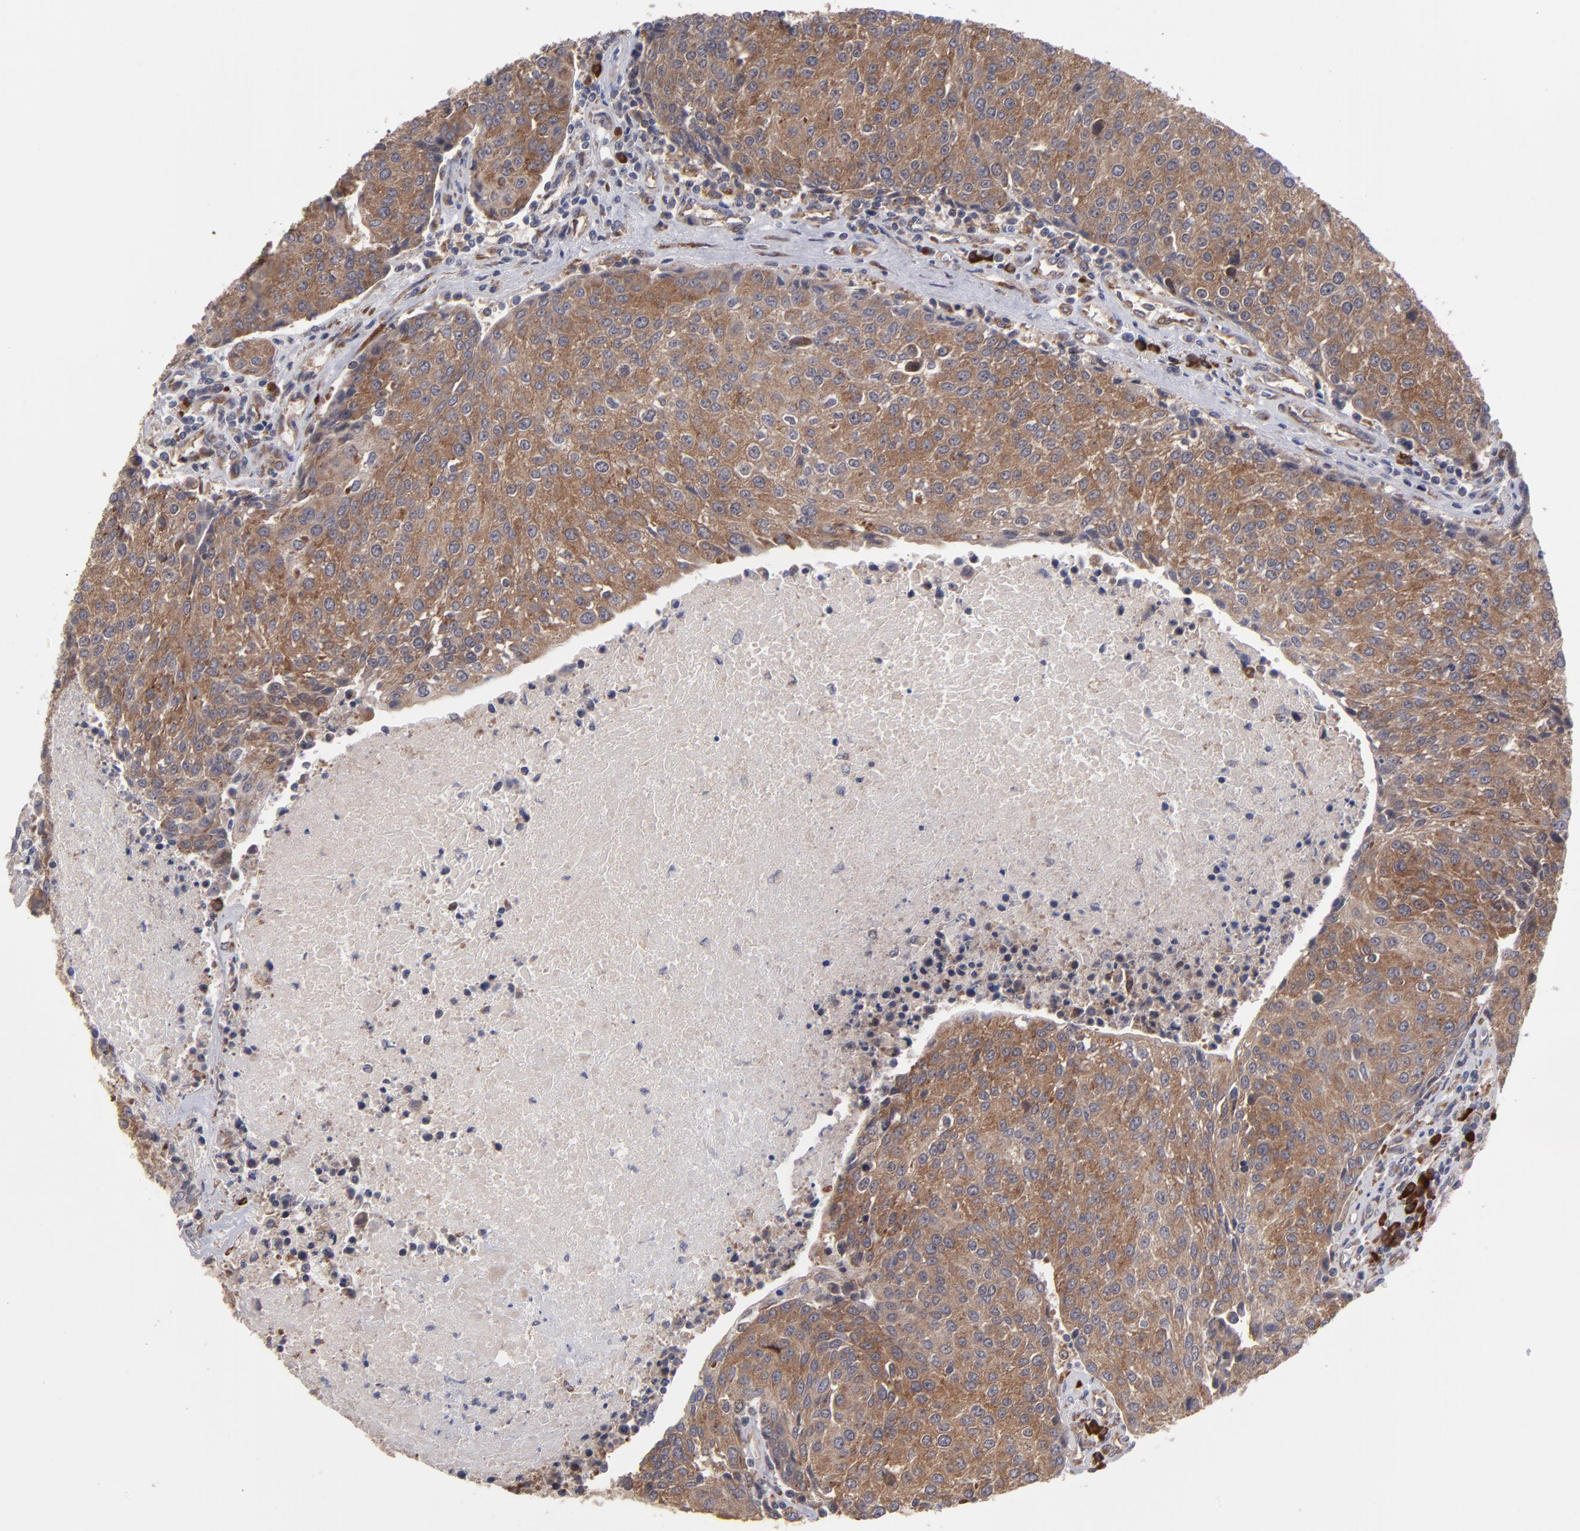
{"staining": {"intensity": "moderate", "quantity": ">75%", "location": "cytoplasmic/membranous"}, "tissue": "urothelial cancer", "cell_type": "Tumor cells", "image_type": "cancer", "snomed": [{"axis": "morphology", "description": "Urothelial carcinoma, High grade"}, {"axis": "topography", "description": "Urinary bladder"}], "caption": "A medium amount of moderate cytoplasmic/membranous staining is seen in approximately >75% of tumor cells in urothelial cancer tissue. (DAB = brown stain, brightfield microscopy at high magnification).", "gene": "SND1", "patient": {"sex": "female", "age": 85}}